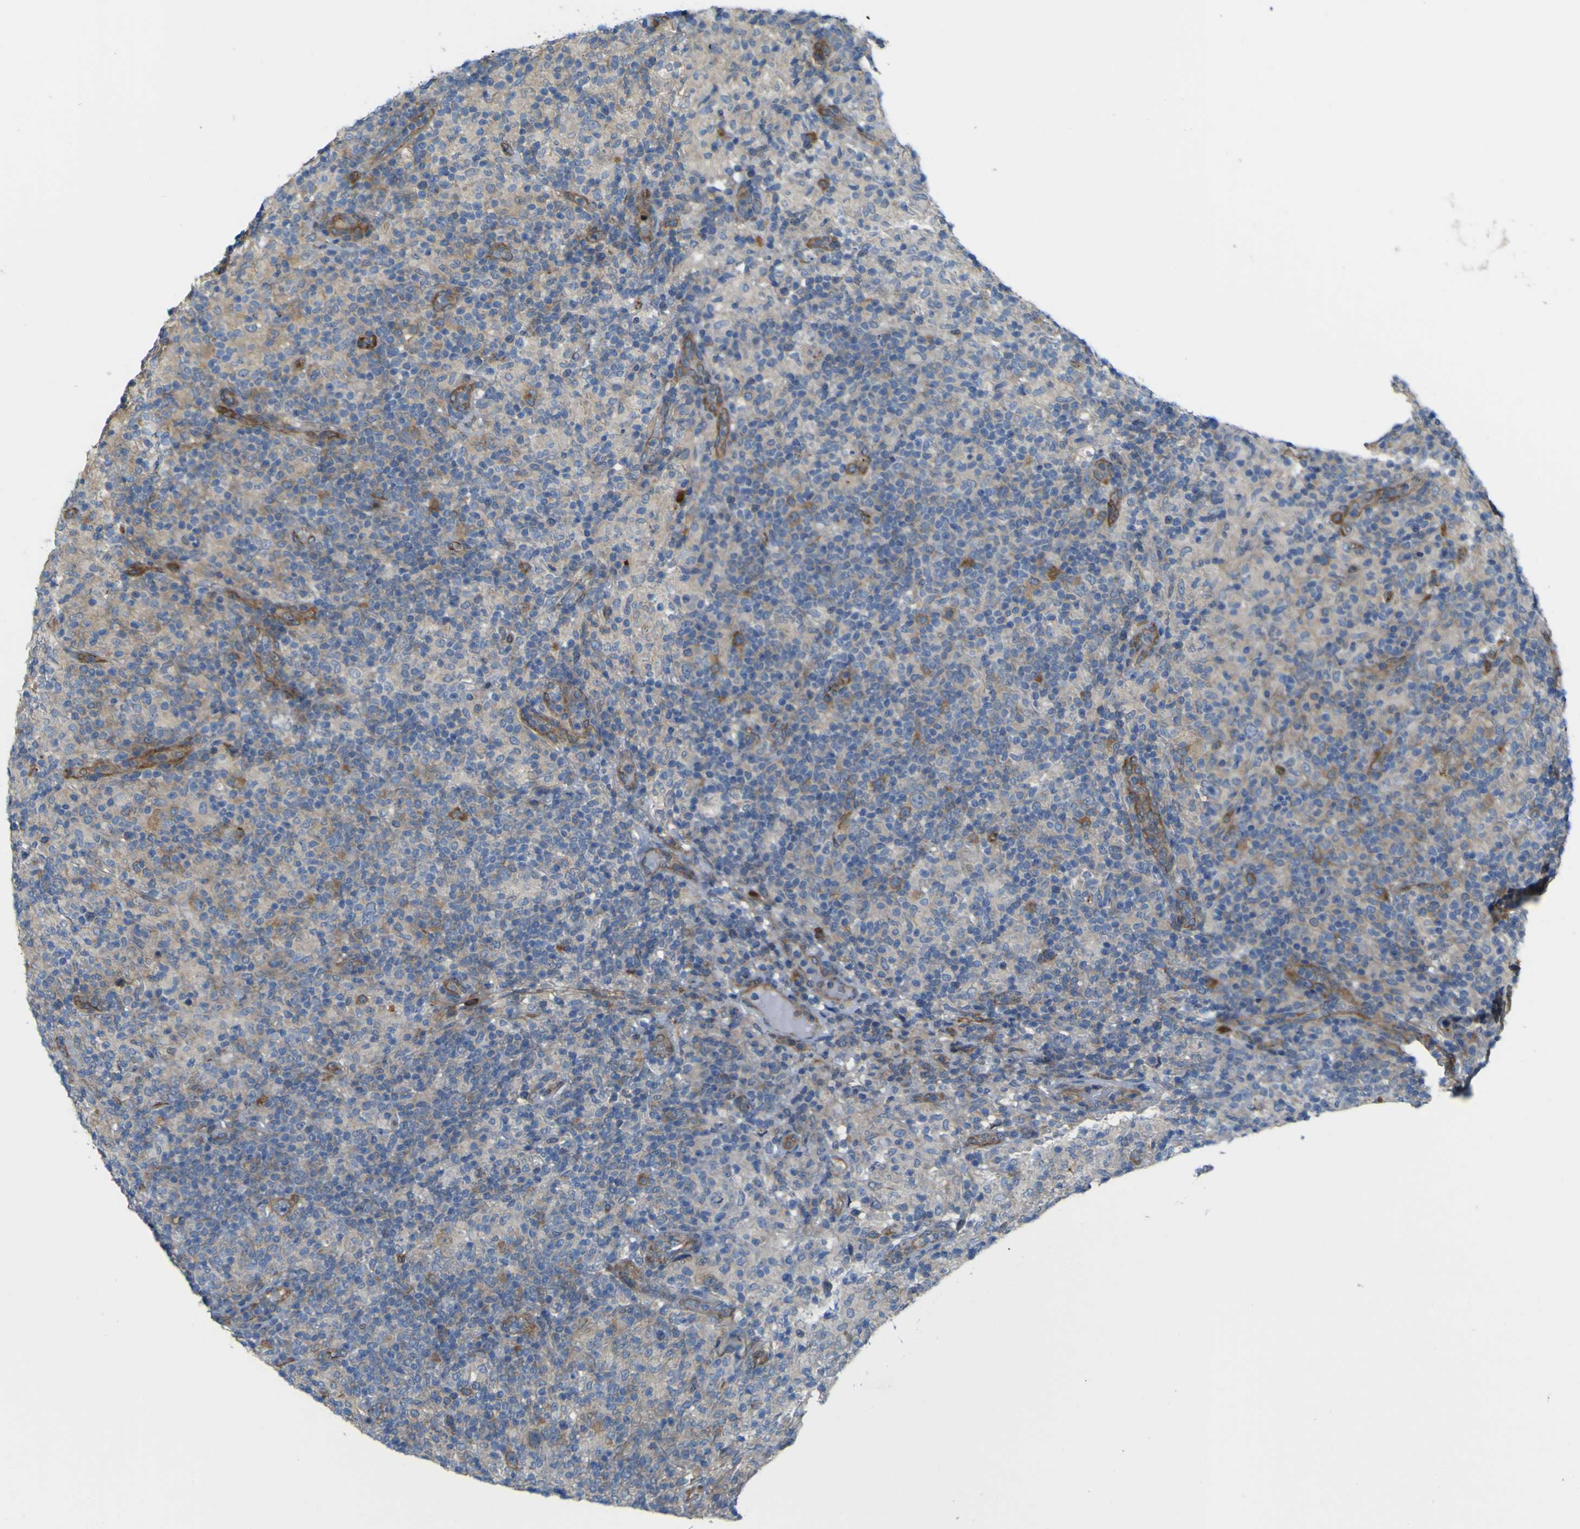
{"staining": {"intensity": "moderate", "quantity": "25%-75%", "location": "cytoplasmic/membranous"}, "tissue": "lymphoma", "cell_type": "Tumor cells", "image_type": "cancer", "snomed": [{"axis": "morphology", "description": "Hodgkin's disease, NOS"}, {"axis": "topography", "description": "Lymph node"}], "caption": "Protein staining of lymphoma tissue shows moderate cytoplasmic/membranous expression in approximately 25%-75% of tumor cells.", "gene": "JPH1", "patient": {"sex": "male", "age": 70}}